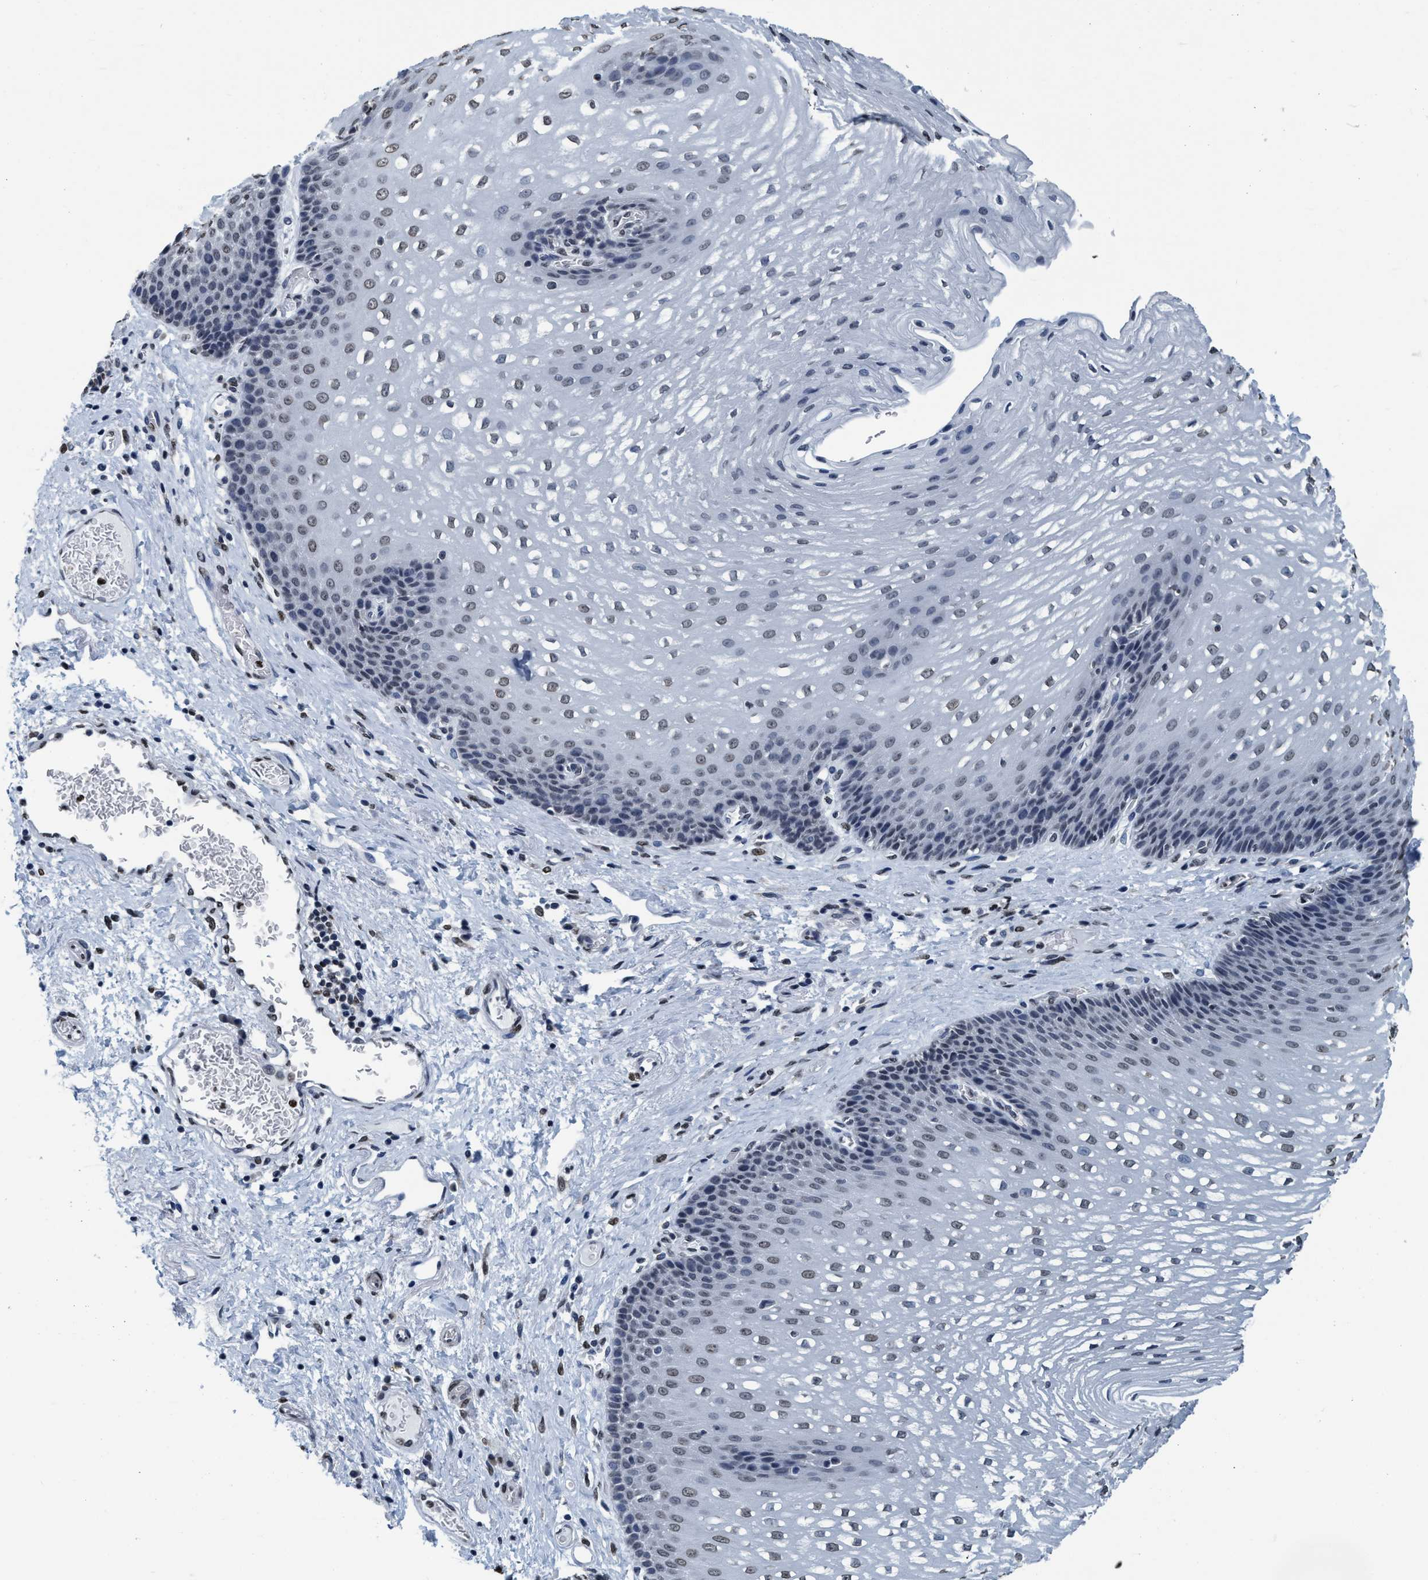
{"staining": {"intensity": "weak", "quantity": "<25%", "location": "nuclear"}, "tissue": "esophagus", "cell_type": "Squamous epithelial cells", "image_type": "normal", "snomed": [{"axis": "morphology", "description": "Normal tissue, NOS"}, {"axis": "topography", "description": "Esophagus"}], "caption": "IHC of unremarkable human esophagus exhibits no staining in squamous epithelial cells.", "gene": "CCNE2", "patient": {"sex": "male", "age": 48}}